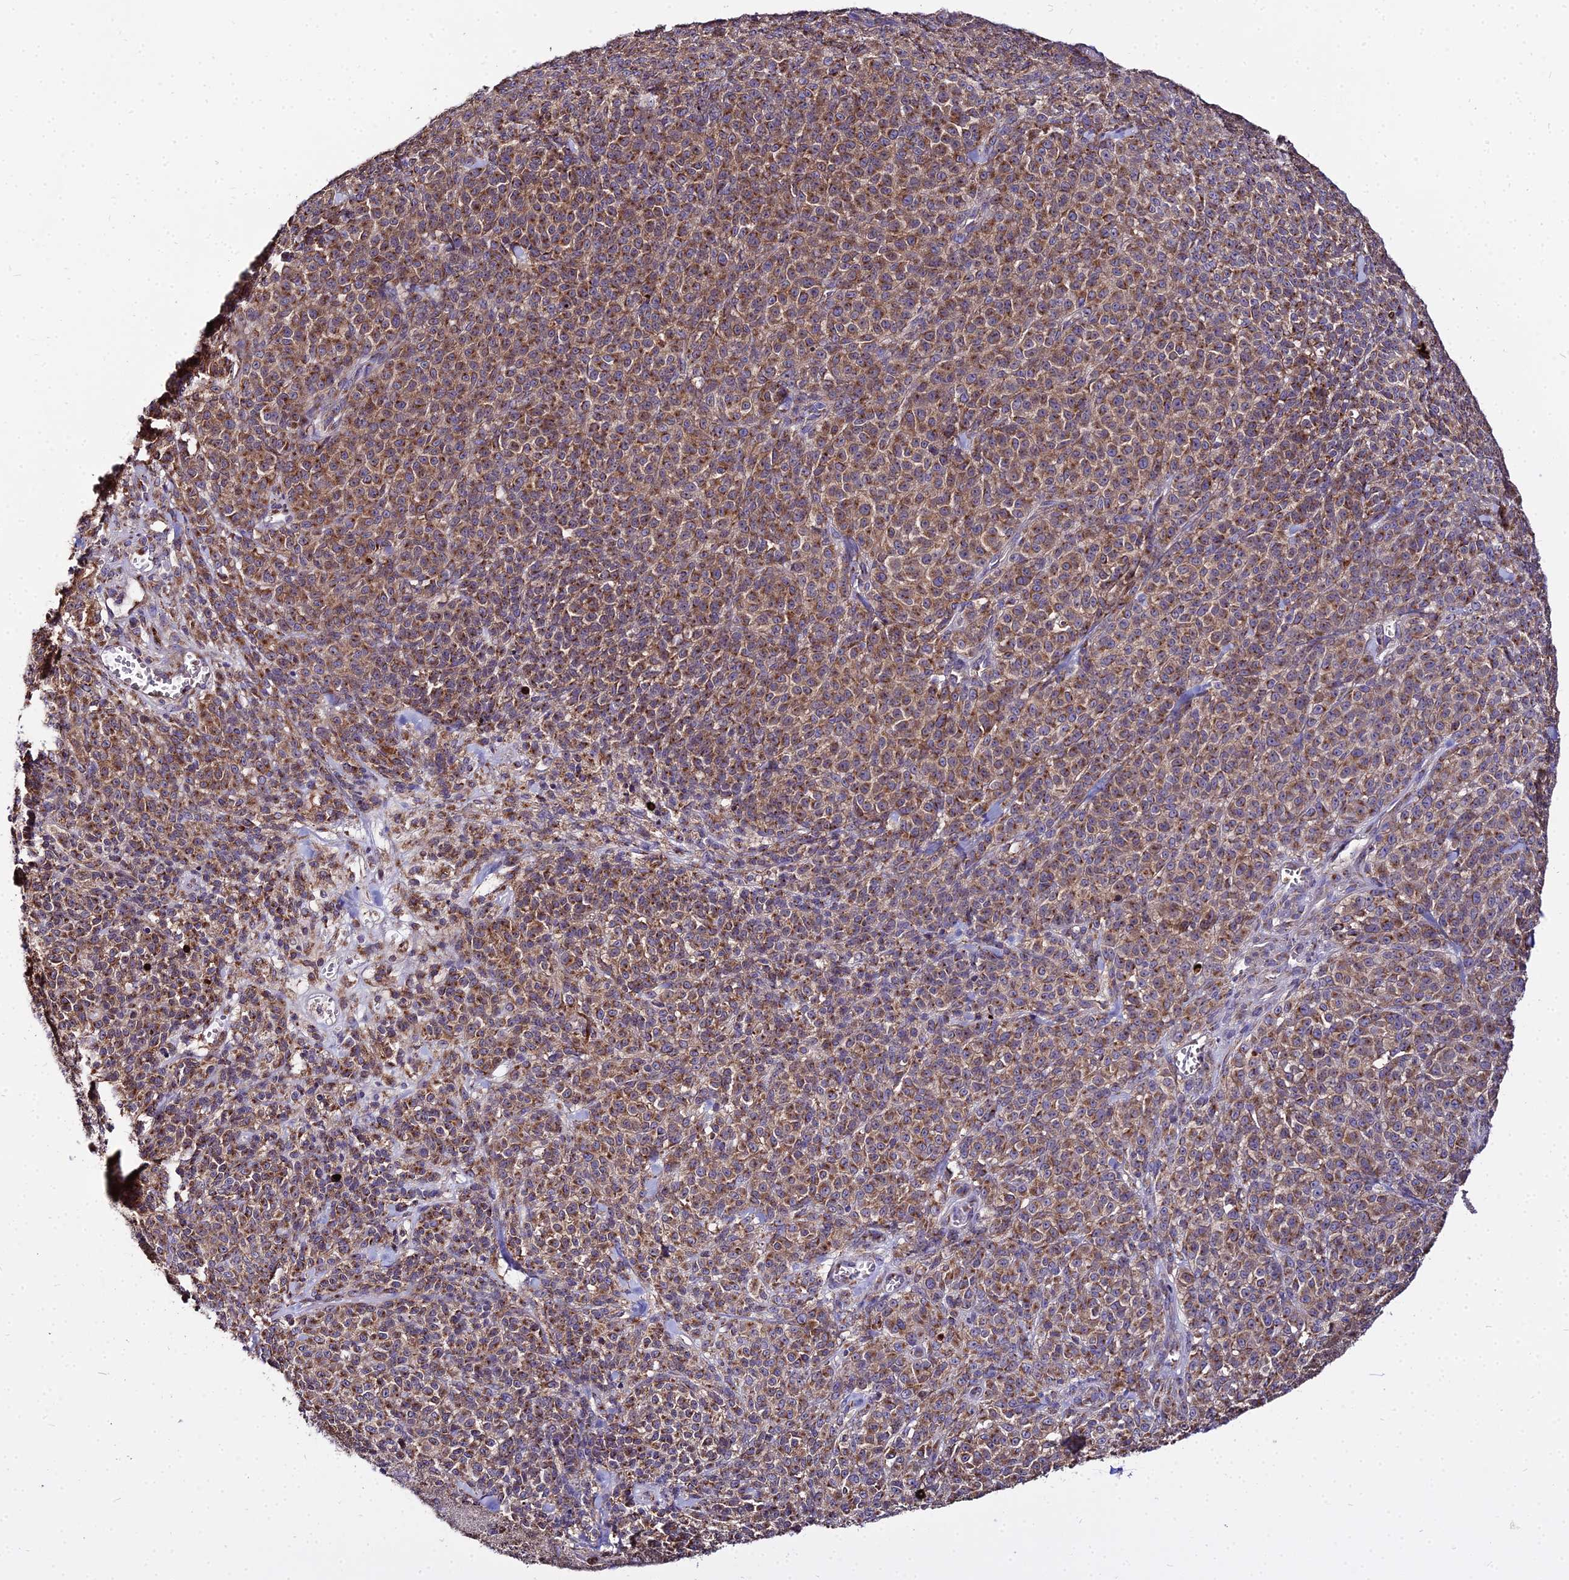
{"staining": {"intensity": "strong", "quantity": ">75%", "location": "cytoplasmic/membranous"}, "tissue": "melanoma", "cell_type": "Tumor cells", "image_type": "cancer", "snomed": [{"axis": "morphology", "description": "Normal tissue, NOS"}, {"axis": "morphology", "description": "Malignant melanoma, NOS"}, {"axis": "topography", "description": "Skin"}], "caption": "IHC image of melanoma stained for a protein (brown), which exhibits high levels of strong cytoplasmic/membranous expression in approximately >75% of tumor cells.", "gene": "PEX19", "patient": {"sex": "female", "age": 34}}